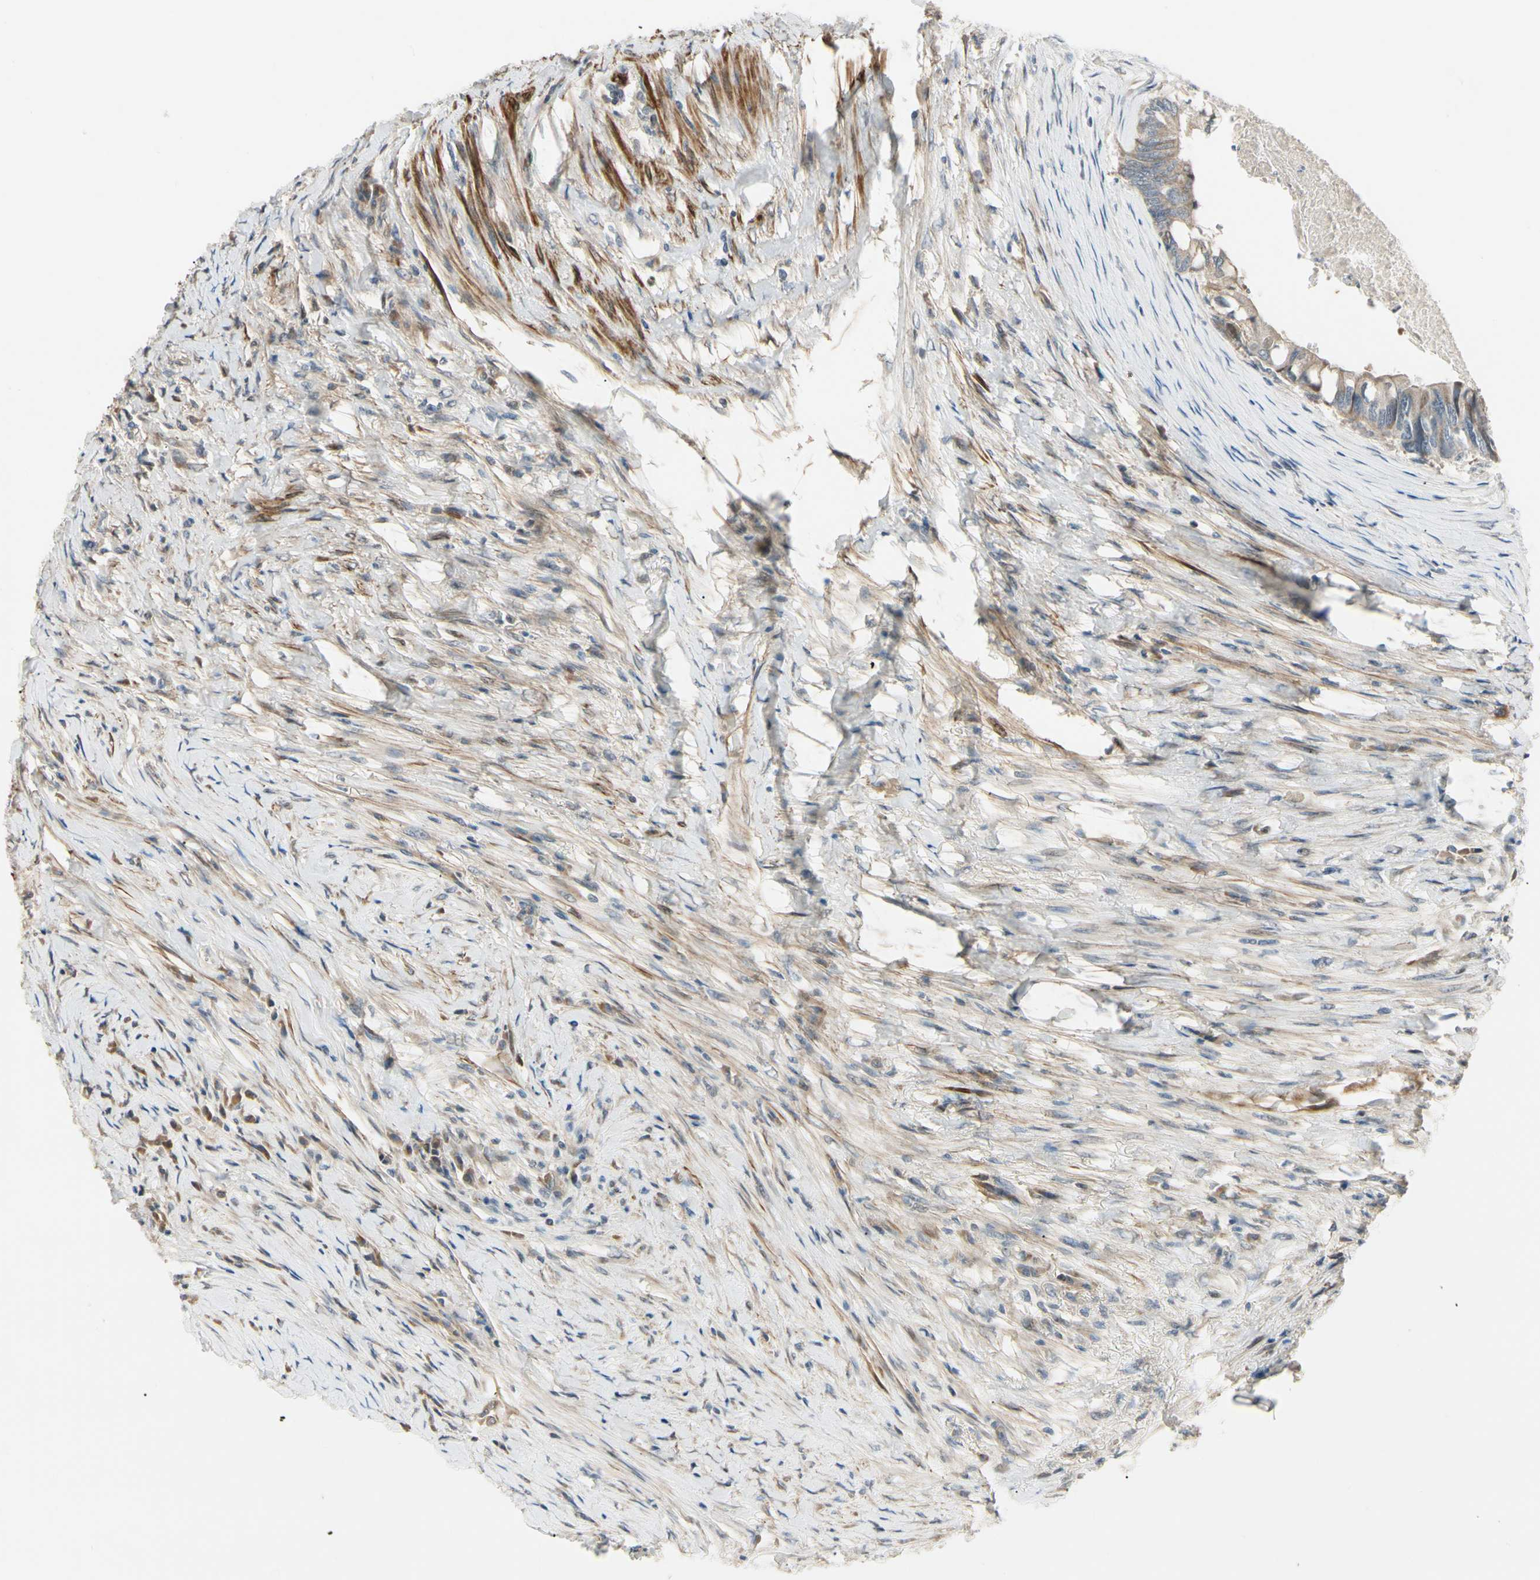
{"staining": {"intensity": "weak", "quantity": ">75%", "location": "cytoplasmic/membranous"}, "tissue": "colorectal cancer", "cell_type": "Tumor cells", "image_type": "cancer", "snomed": [{"axis": "morphology", "description": "Adenocarcinoma, NOS"}, {"axis": "topography", "description": "Rectum"}], "caption": "Protein staining by immunohistochemistry (IHC) demonstrates weak cytoplasmic/membranous staining in about >75% of tumor cells in colorectal adenocarcinoma.", "gene": "P4HA3", "patient": {"sex": "male", "age": 63}}